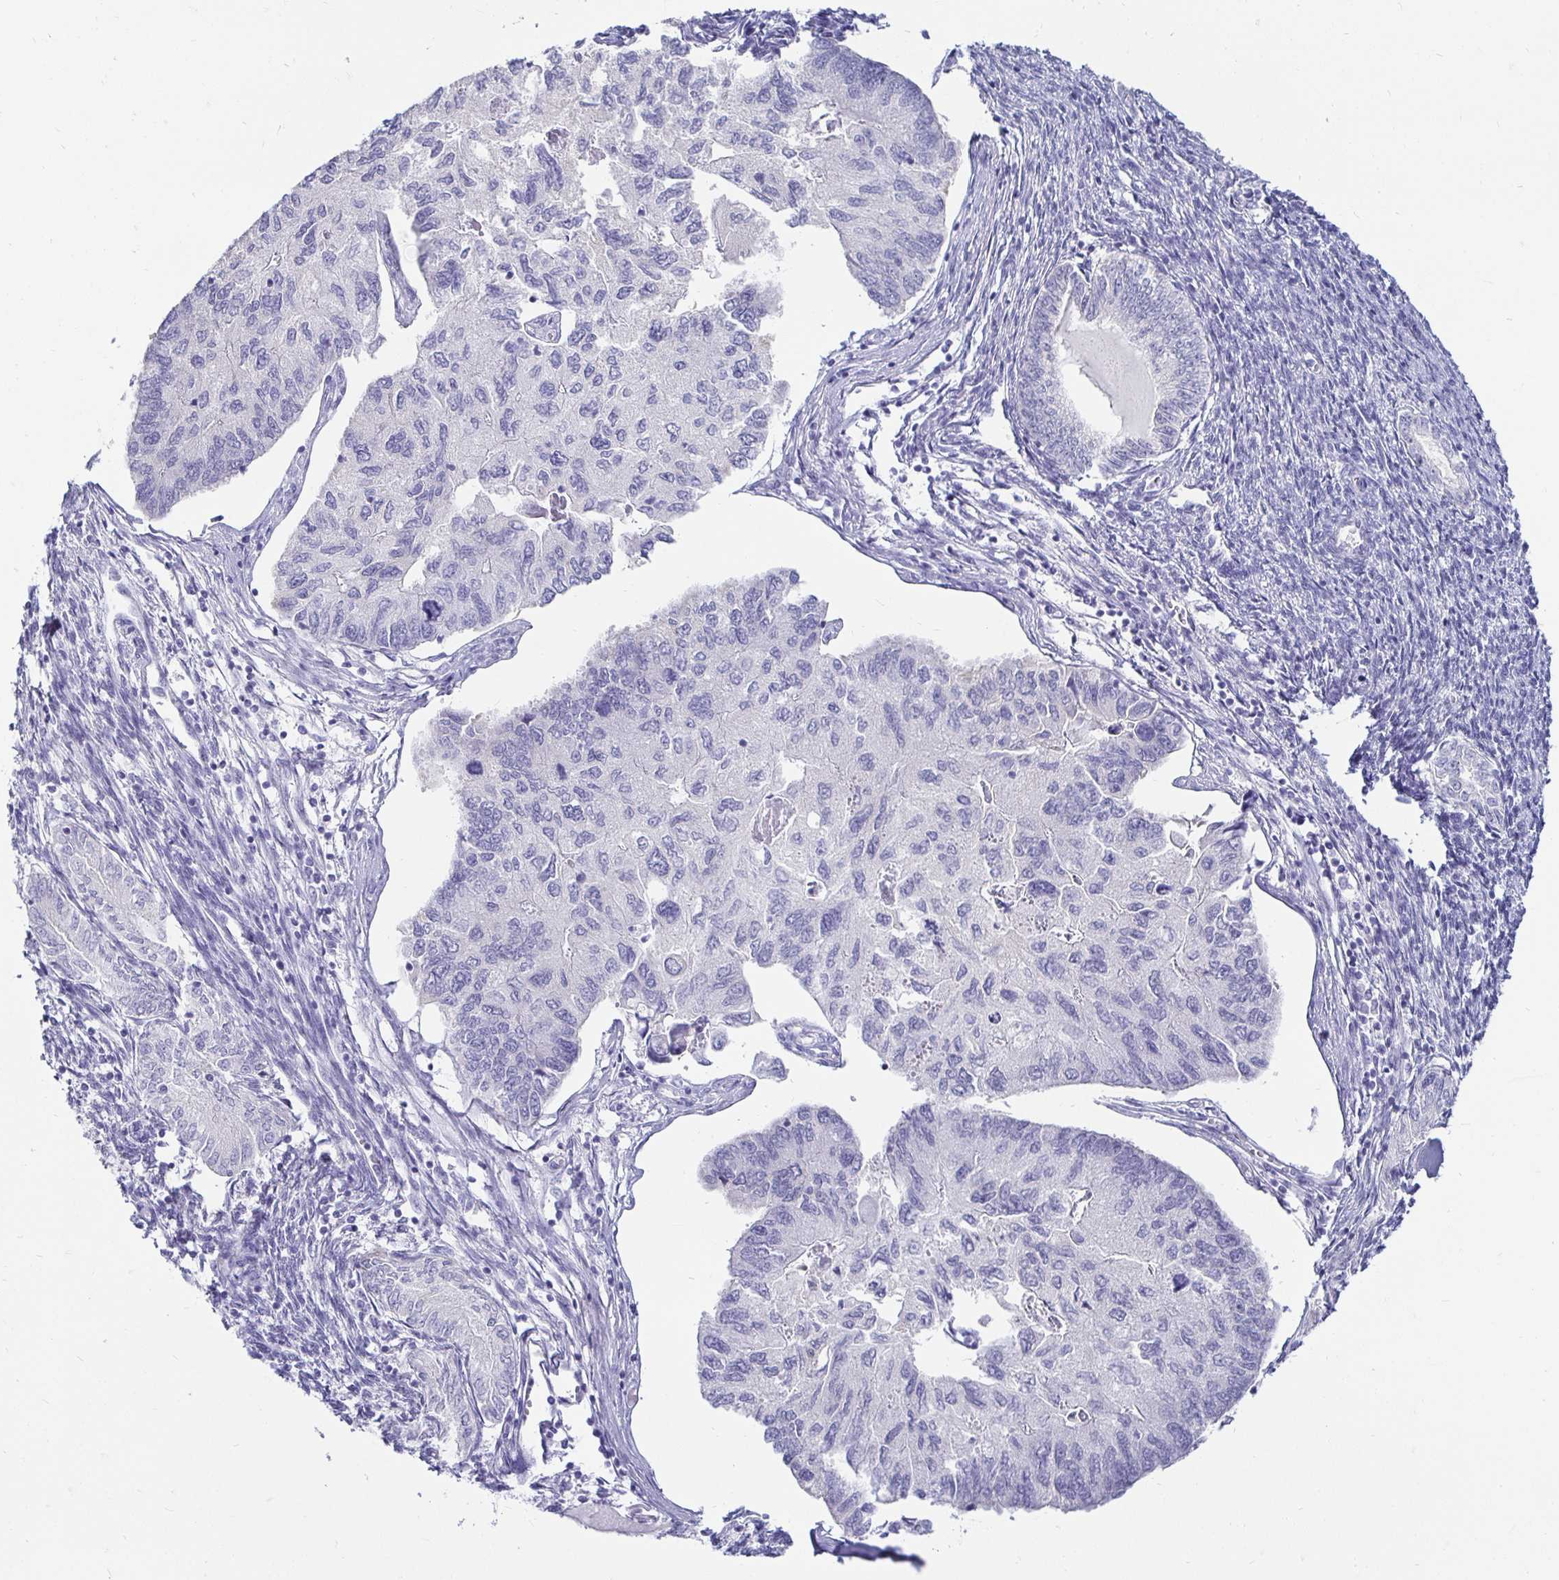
{"staining": {"intensity": "negative", "quantity": "none", "location": "none"}, "tissue": "endometrial cancer", "cell_type": "Tumor cells", "image_type": "cancer", "snomed": [{"axis": "morphology", "description": "Carcinoma, NOS"}, {"axis": "topography", "description": "Uterus"}], "caption": "Immunohistochemistry (IHC) image of neoplastic tissue: human endometrial cancer stained with DAB (3,3'-diaminobenzidine) exhibits no significant protein expression in tumor cells. Brightfield microscopy of immunohistochemistry stained with DAB (brown) and hematoxylin (blue), captured at high magnification.", "gene": "PEG10", "patient": {"sex": "female", "age": 76}}